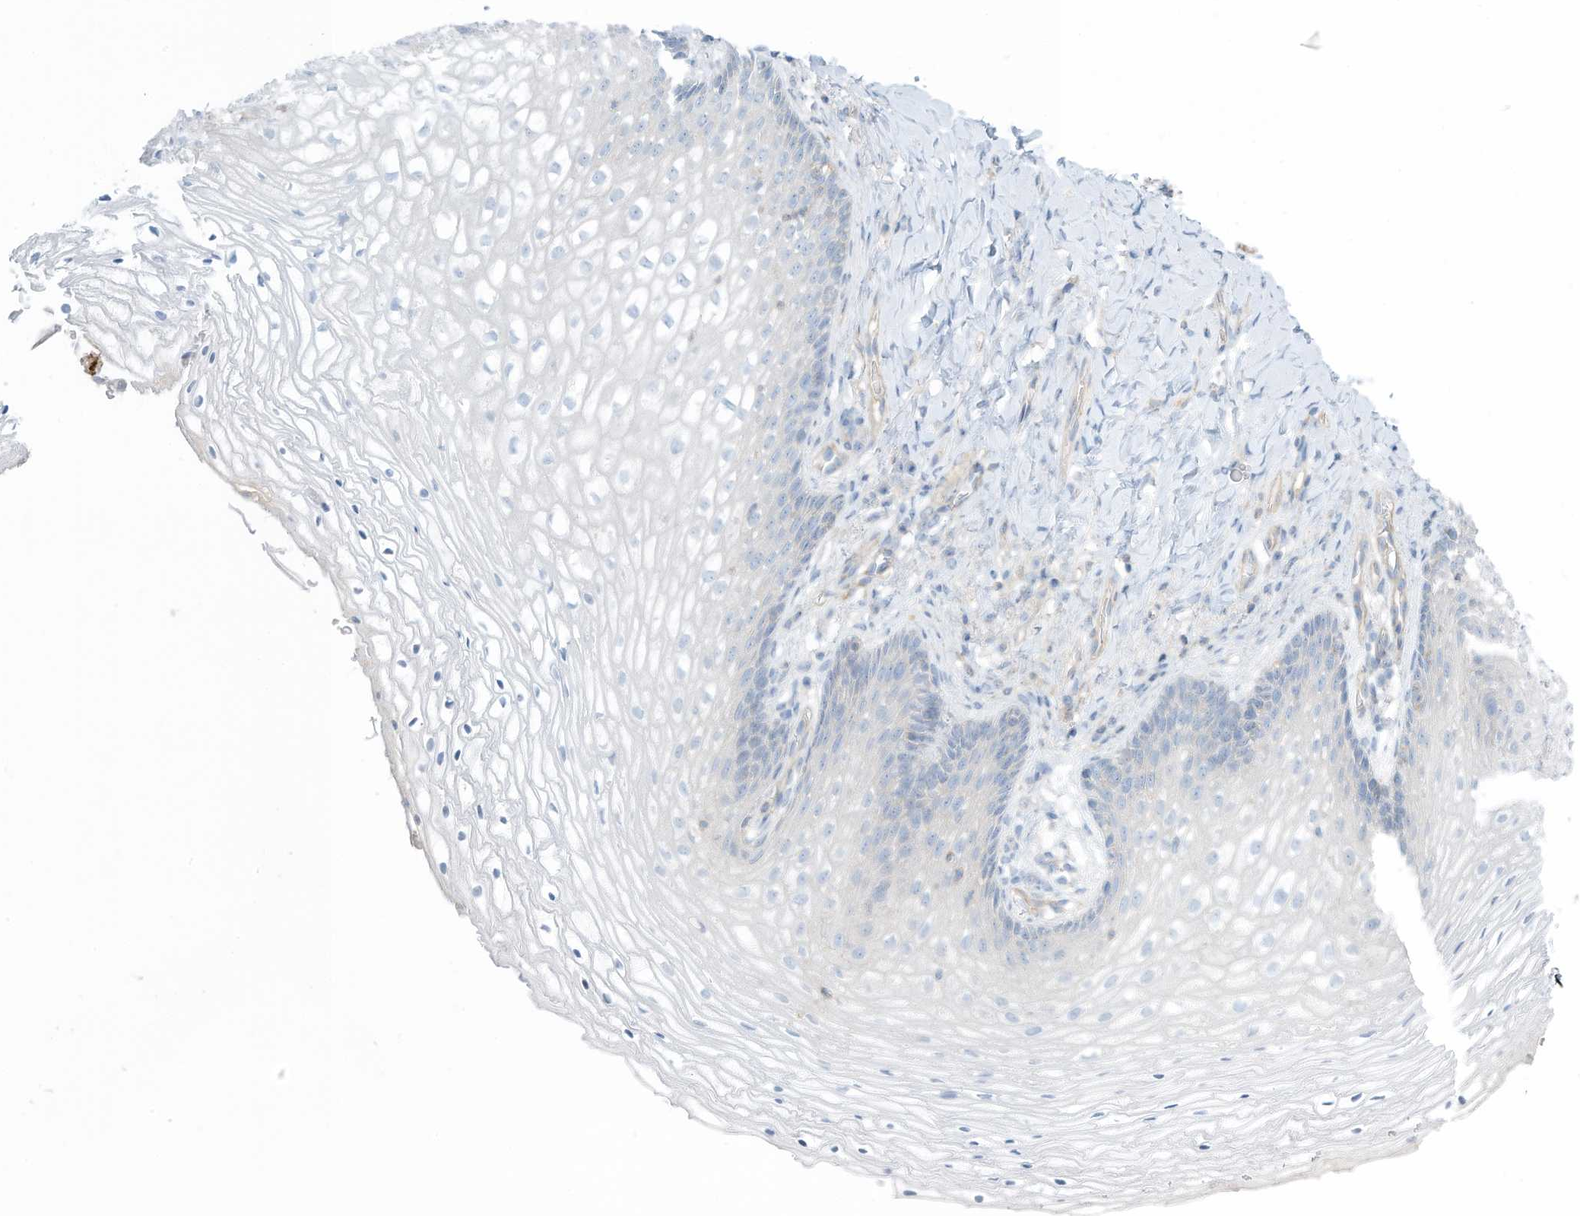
{"staining": {"intensity": "negative", "quantity": "none", "location": "none"}, "tissue": "vagina", "cell_type": "Squamous epithelial cells", "image_type": "normal", "snomed": [{"axis": "morphology", "description": "Normal tissue, NOS"}, {"axis": "topography", "description": "Vagina"}], "caption": "Micrograph shows no significant protein staining in squamous epithelial cells of normal vagina. (Immunohistochemistry (ihc), brightfield microscopy, high magnification).", "gene": "ZNF846", "patient": {"sex": "female", "age": 60}}